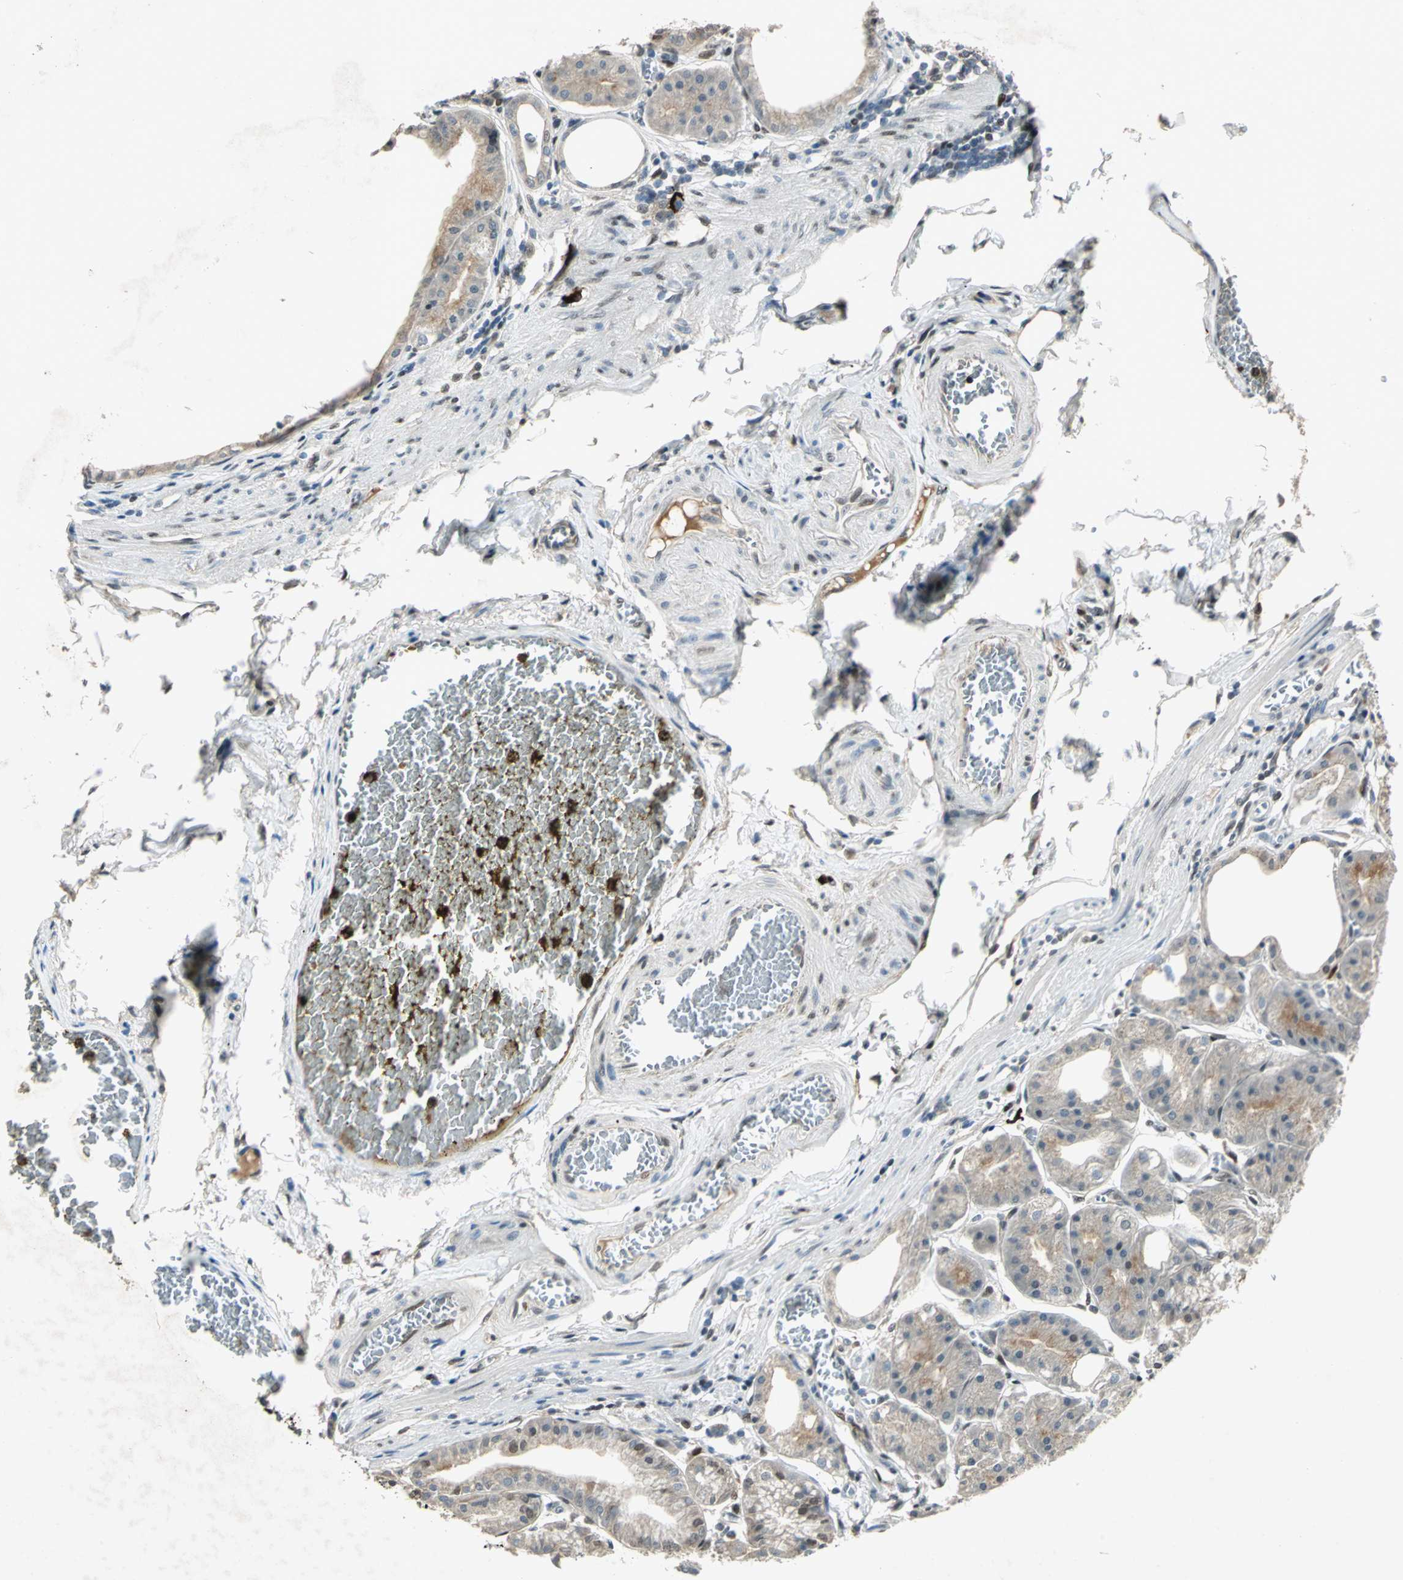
{"staining": {"intensity": "moderate", "quantity": "25%-75%", "location": "cytoplasmic/membranous,nuclear"}, "tissue": "stomach", "cell_type": "Glandular cells", "image_type": "normal", "snomed": [{"axis": "morphology", "description": "Normal tissue, NOS"}, {"axis": "topography", "description": "Stomach, lower"}], "caption": "Brown immunohistochemical staining in benign human stomach exhibits moderate cytoplasmic/membranous,nuclear expression in approximately 25%-75% of glandular cells.", "gene": "RAD17", "patient": {"sex": "male", "age": 71}}